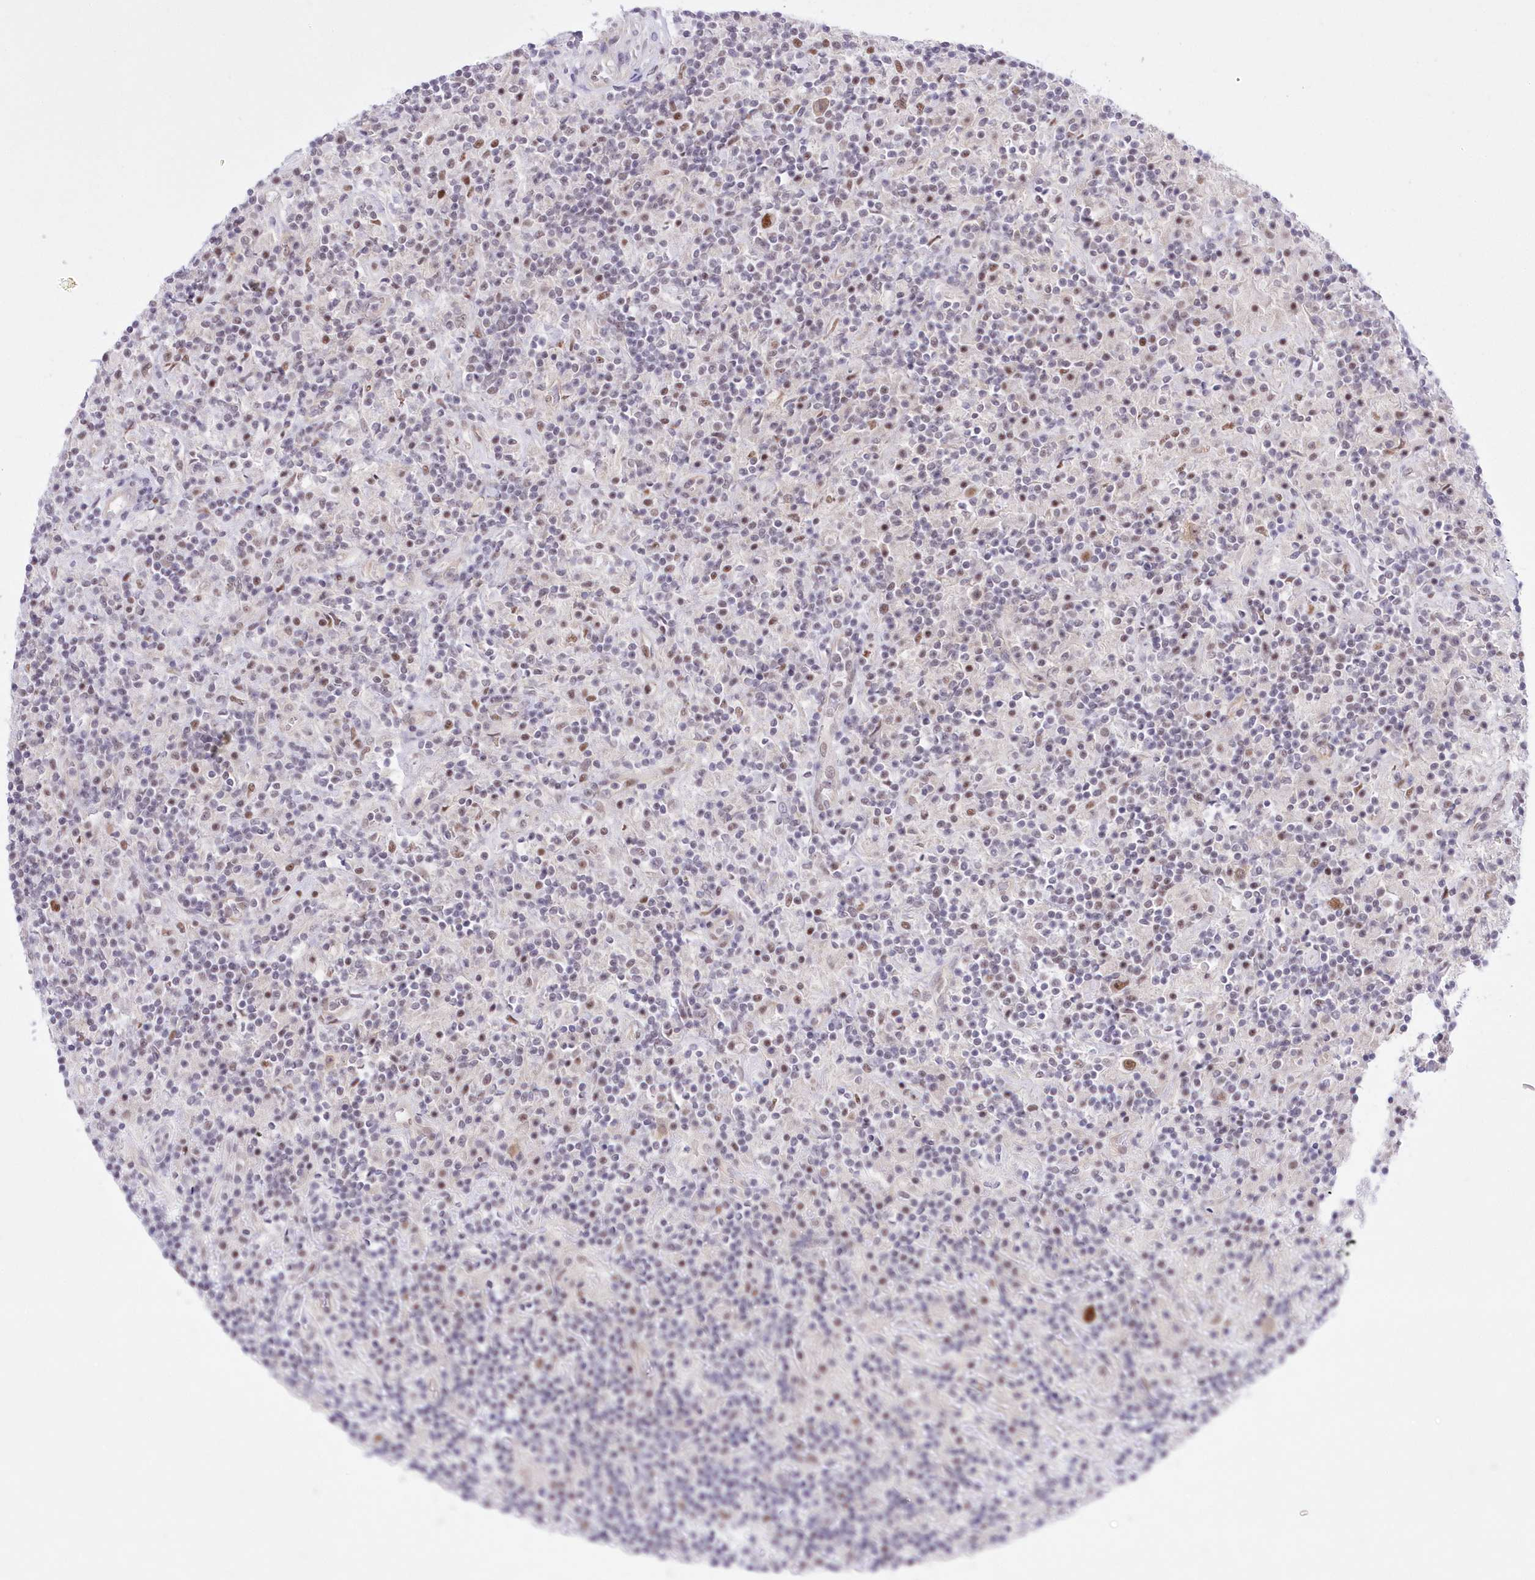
{"staining": {"intensity": "weak", "quantity": "<25%", "location": "nuclear"}, "tissue": "lymphoma", "cell_type": "Tumor cells", "image_type": "cancer", "snomed": [{"axis": "morphology", "description": "Hodgkin's disease, NOS"}, {"axis": "topography", "description": "Lymph node"}], "caption": "Immunohistochemistry (IHC) of human Hodgkin's disease displays no positivity in tumor cells.", "gene": "NSUN2", "patient": {"sex": "male", "age": 70}}